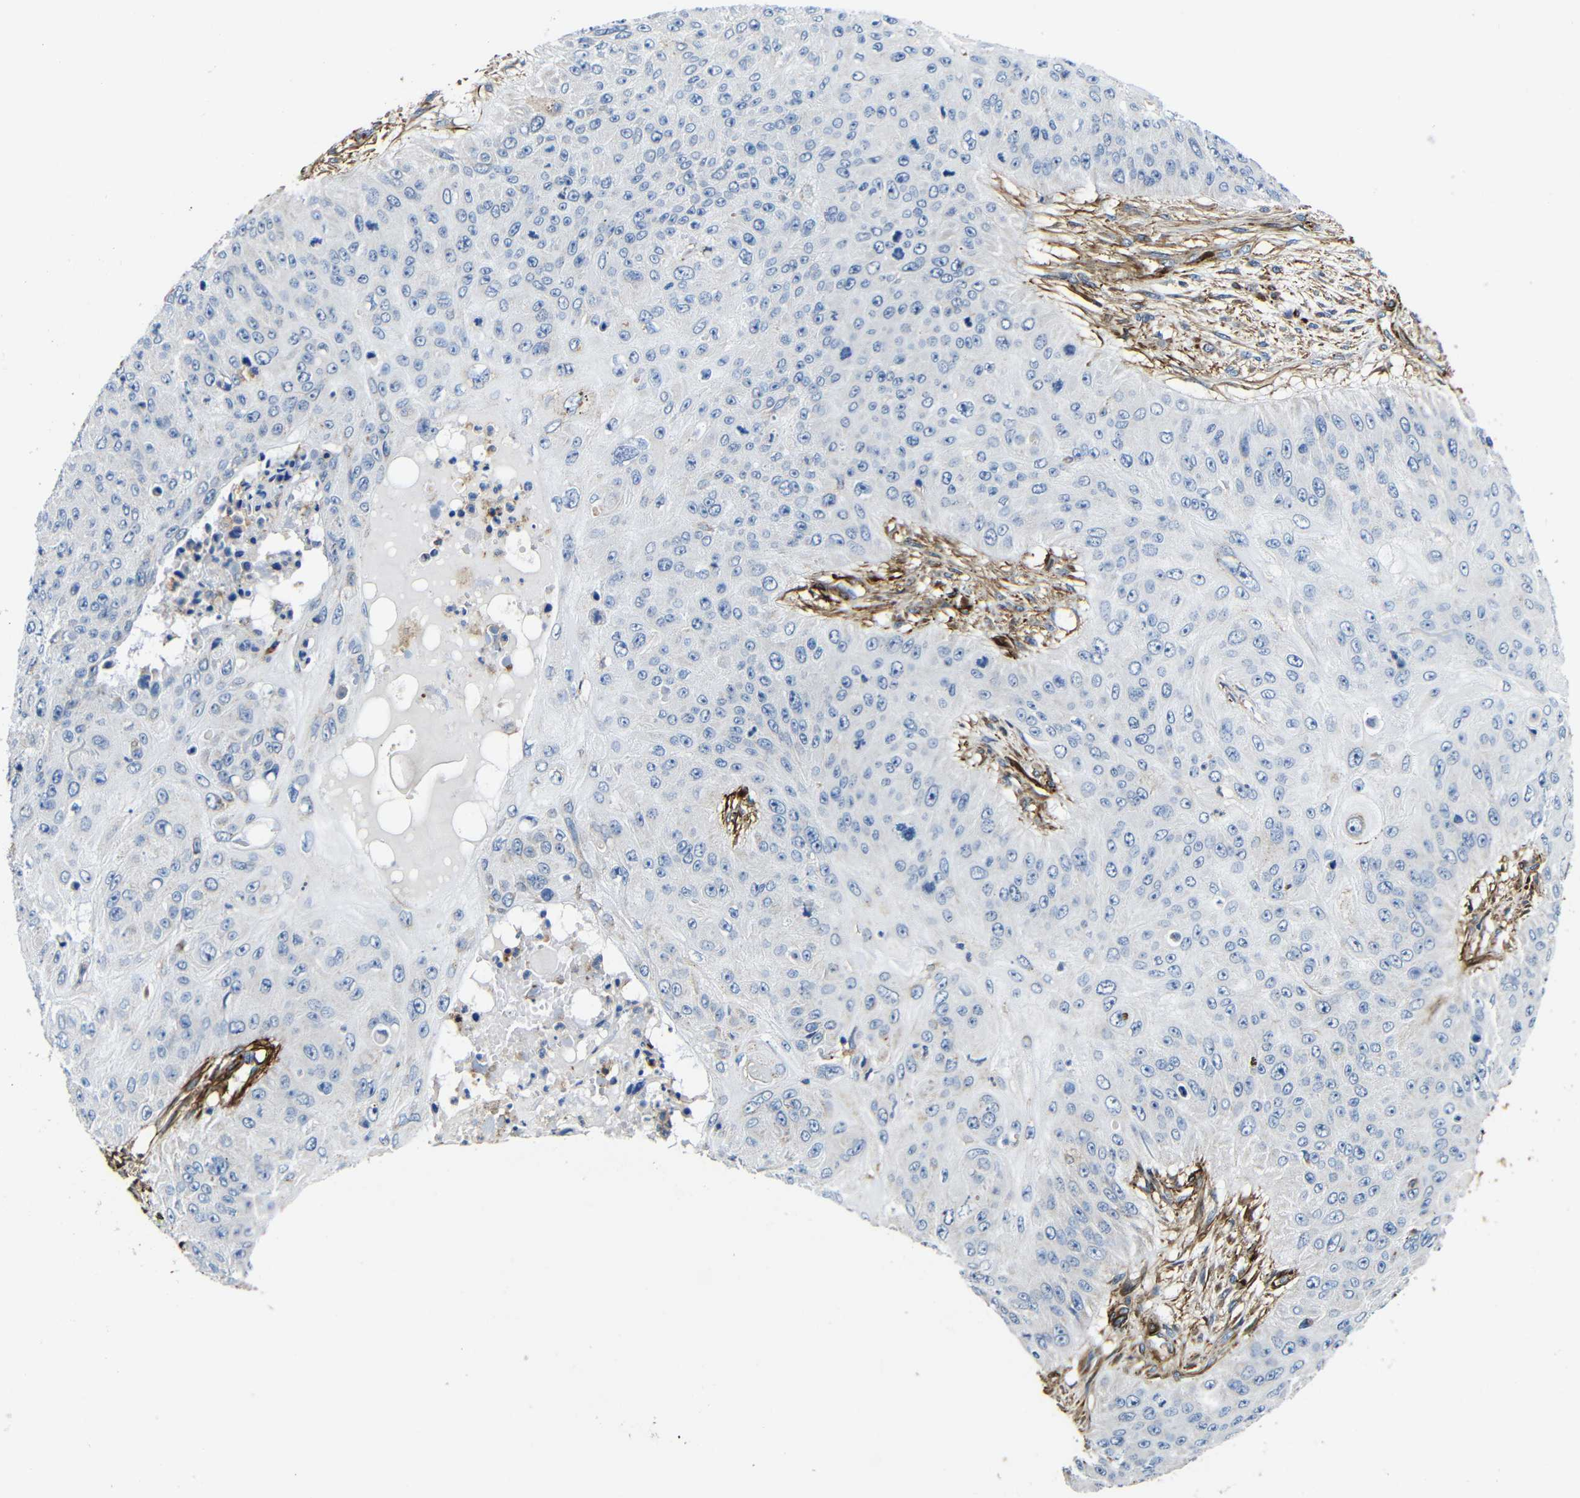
{"staining": {"intensity": "negative", "quantity": "none", "location": "none"}, "tissue": "skin cancer", "cell_type": "Tumor cells", "image_type": "cancer", "snomed": [{"axis": "morphology", "description": "Squamous cell carcinoma, NOS"}, {"axis": "topography", "description": "Skin"}], "caption": "A photomicrograph of human skin cancer is negative for staining in tumor cells.", "gene": "IGSF10", "patient": {"sex": "female", "age": 80}}